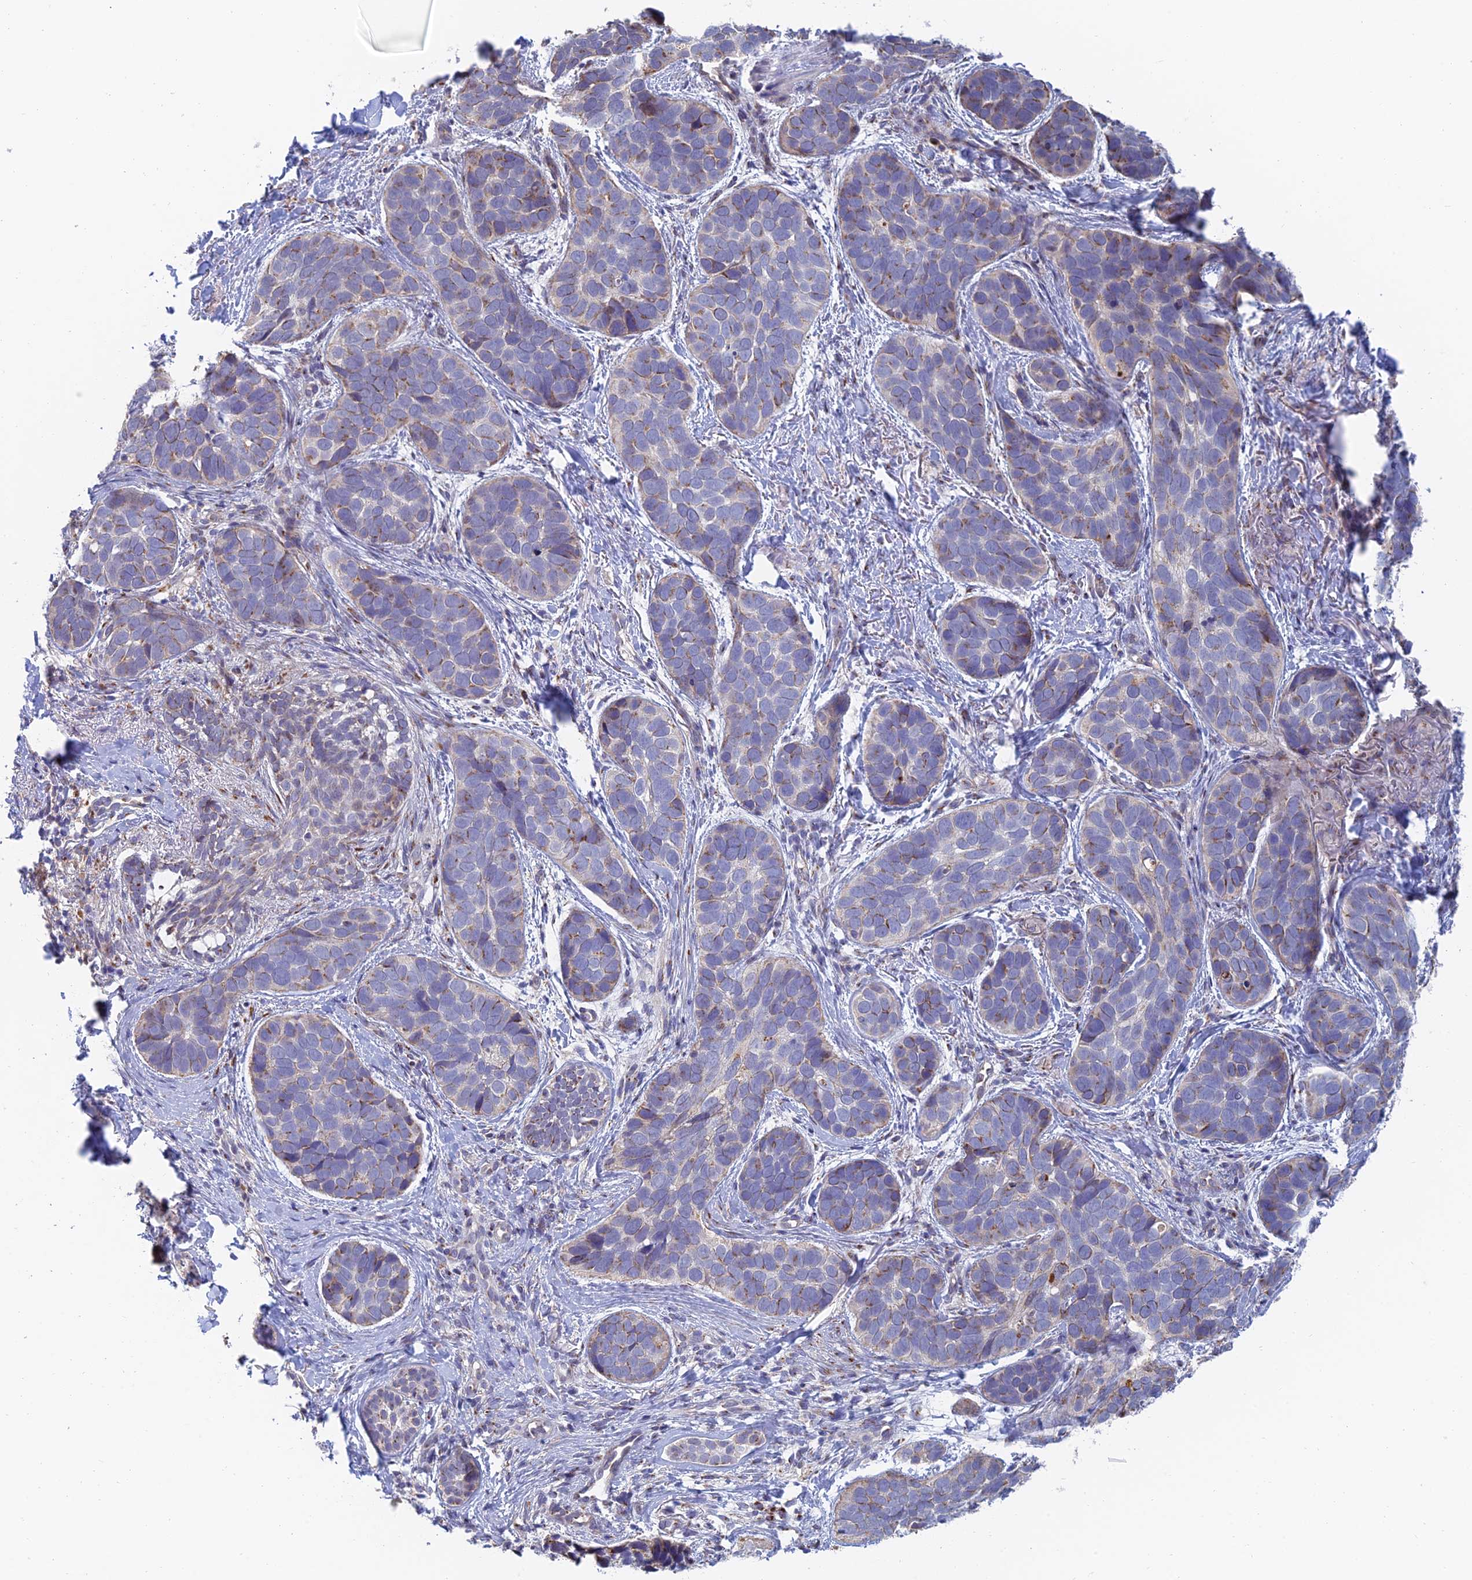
{"staining": {"intensity": "moderate", "quantity": "<25%", "location": "cytoplasmic/membranous"}, "tissue": "skin cancer", "cell_type": "Tumor cells", "image_type": "cancer", "snomed": [{"axis": "morphology", "description": "Basal cell carcinoma"}, {"axis": "topography", "description": "Skin"}], "caption": "High-power microscopy captured an IHC micrograph of basal cell carcinoma (skin), revealing moderate cytoplasmic/membranous positivity in approximately <25% of tumor cells. (IHC, brightfield microscopy, high magnification).", "gene": "HS2ST1", "patient": {"sex": "male", "age": 71}}